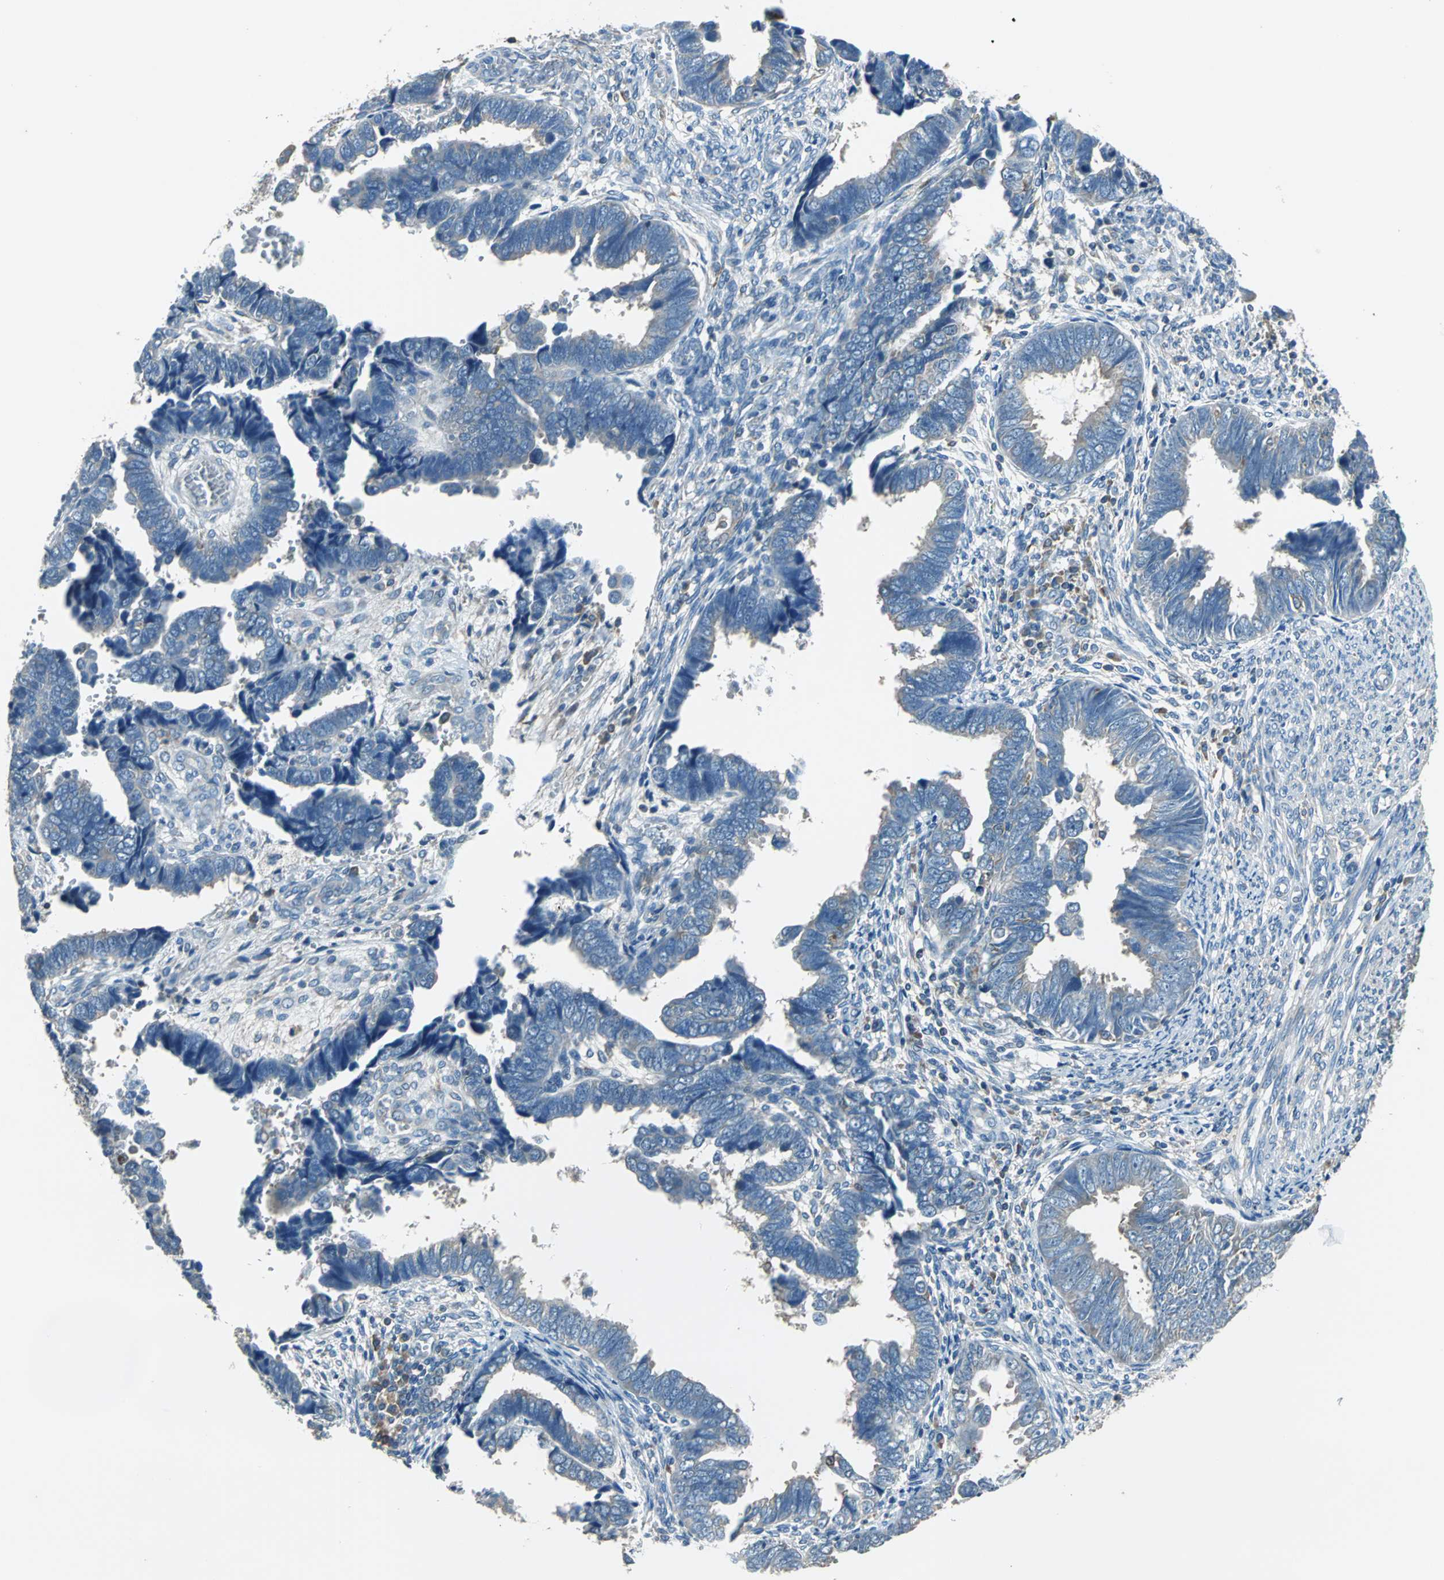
{"staining": {"intensity": "weak", "quantity": "<25%", "location": "cytoplasmic/membranous"}, "tissue": "endometrial cancer", "cell_type": "Tumor cells", "image_type": "cancer", "snomed": [{"axis": "morphology", "description": "Adenocarcinoma, NOS"}, {"axis": "topography", "description": "Endometrium"}], "caption": "Histopathology image shows no protein staining in tumor cells of endometrial adenocarcinoma tissue. (DAB (3,3'-diaminobenzidine) immunohistochemistry (IHC) with hematoxylin counter stain).", "gene": "PRKCA", "patient": {"sex": "female", "age": 75}}